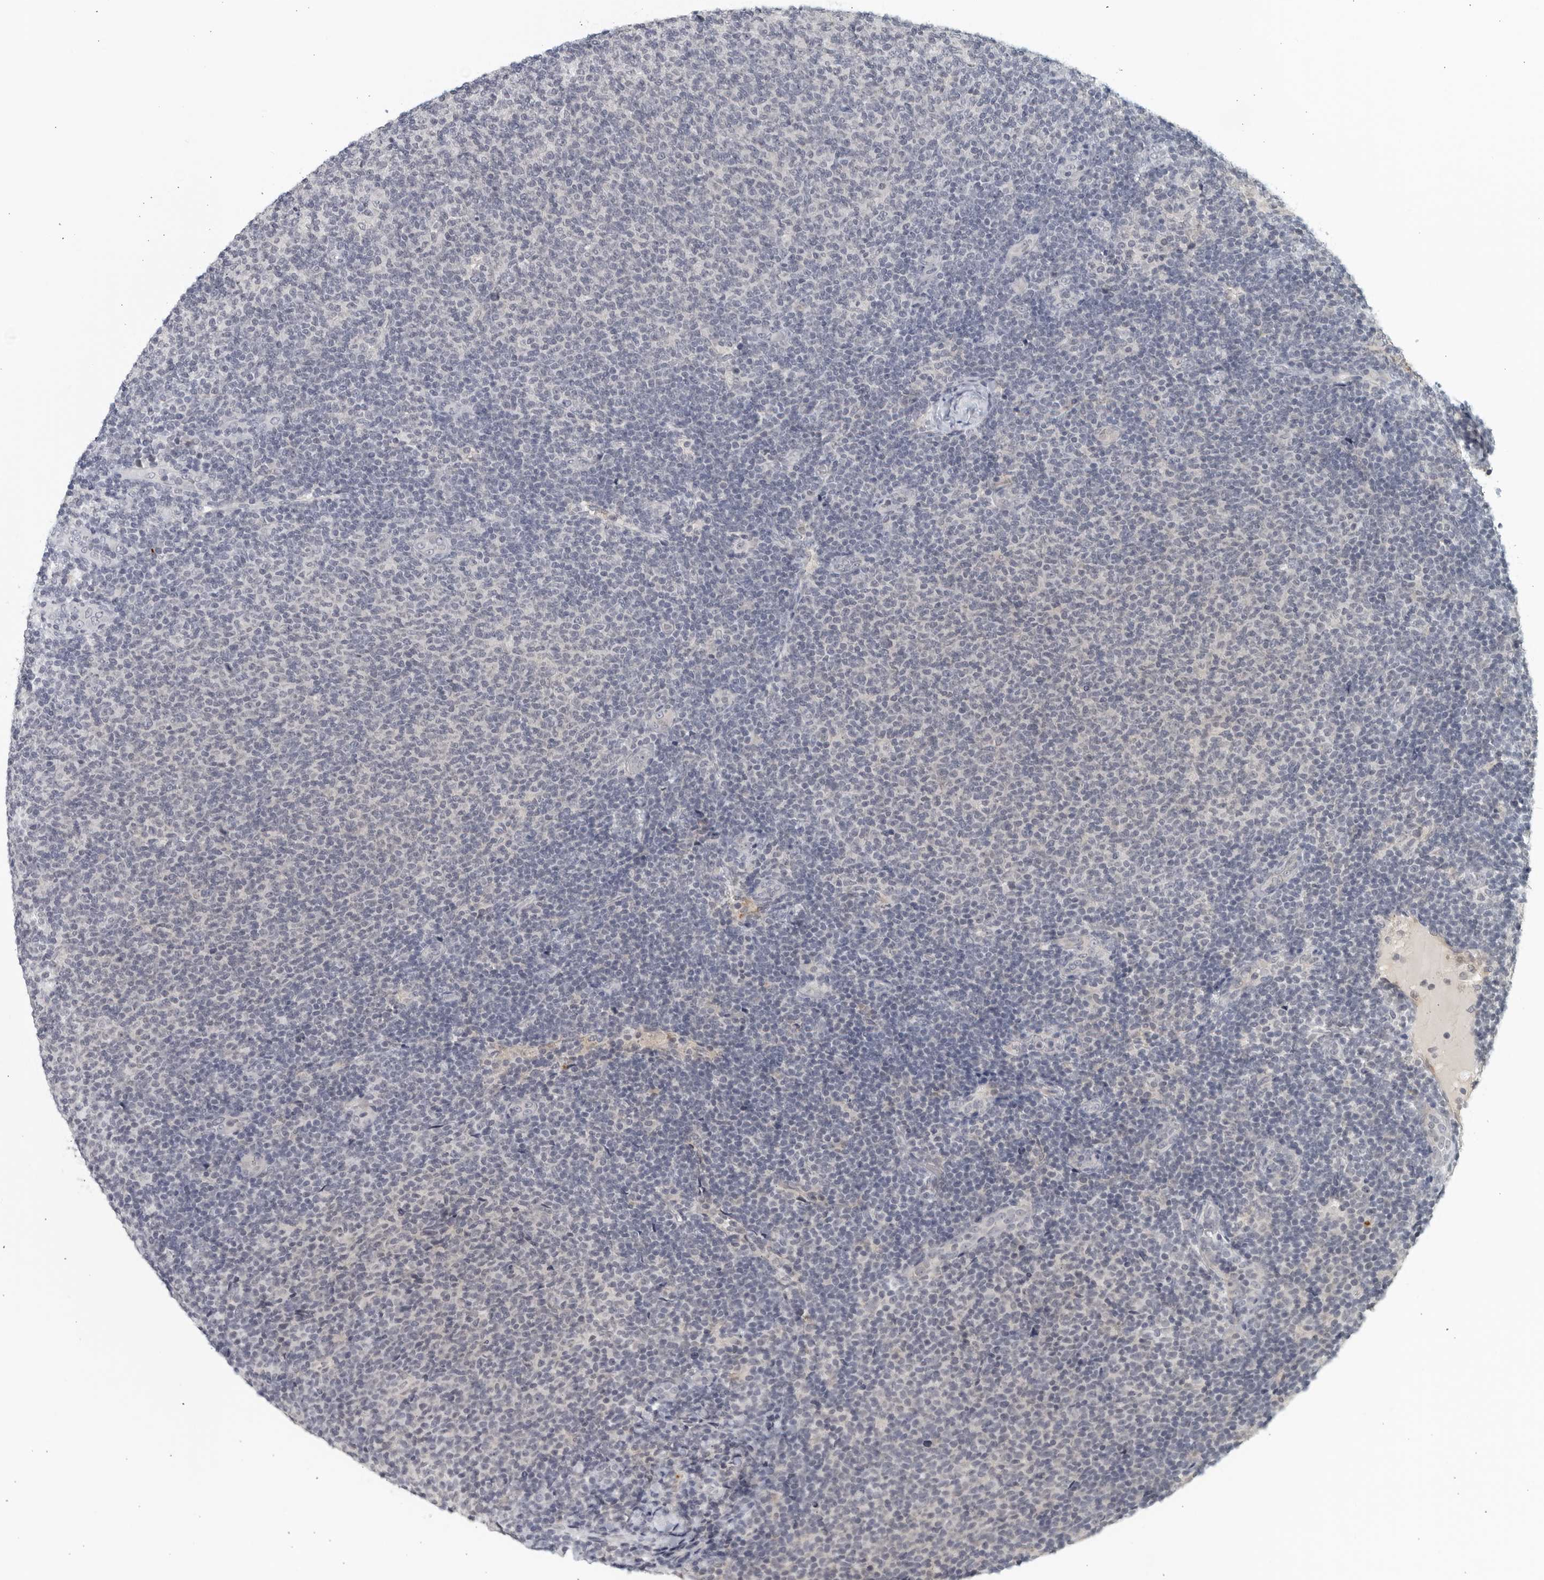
{"staining": {"intensity": "negative", "quantity": "none", "location": "none"}, "tissue": "lymphoma", "cell_type": "Tumor cells", "image_type": "cancer", "snomed": [{"axis": "morphology", "description": "Malignant lymphoma, non-Hodgkin's type, Low grade"}, {"axis": "topography", "description": "Lymph node"}], "caption": "IHC micrograph of neoplastic tissue: human lymphoma stained with DAB (3,3'-diaminobenzidine) reveals no significant protein positivity in tumor cells.", "gene": "MATN1", "patient": {"sex": "male", "age": 66}}